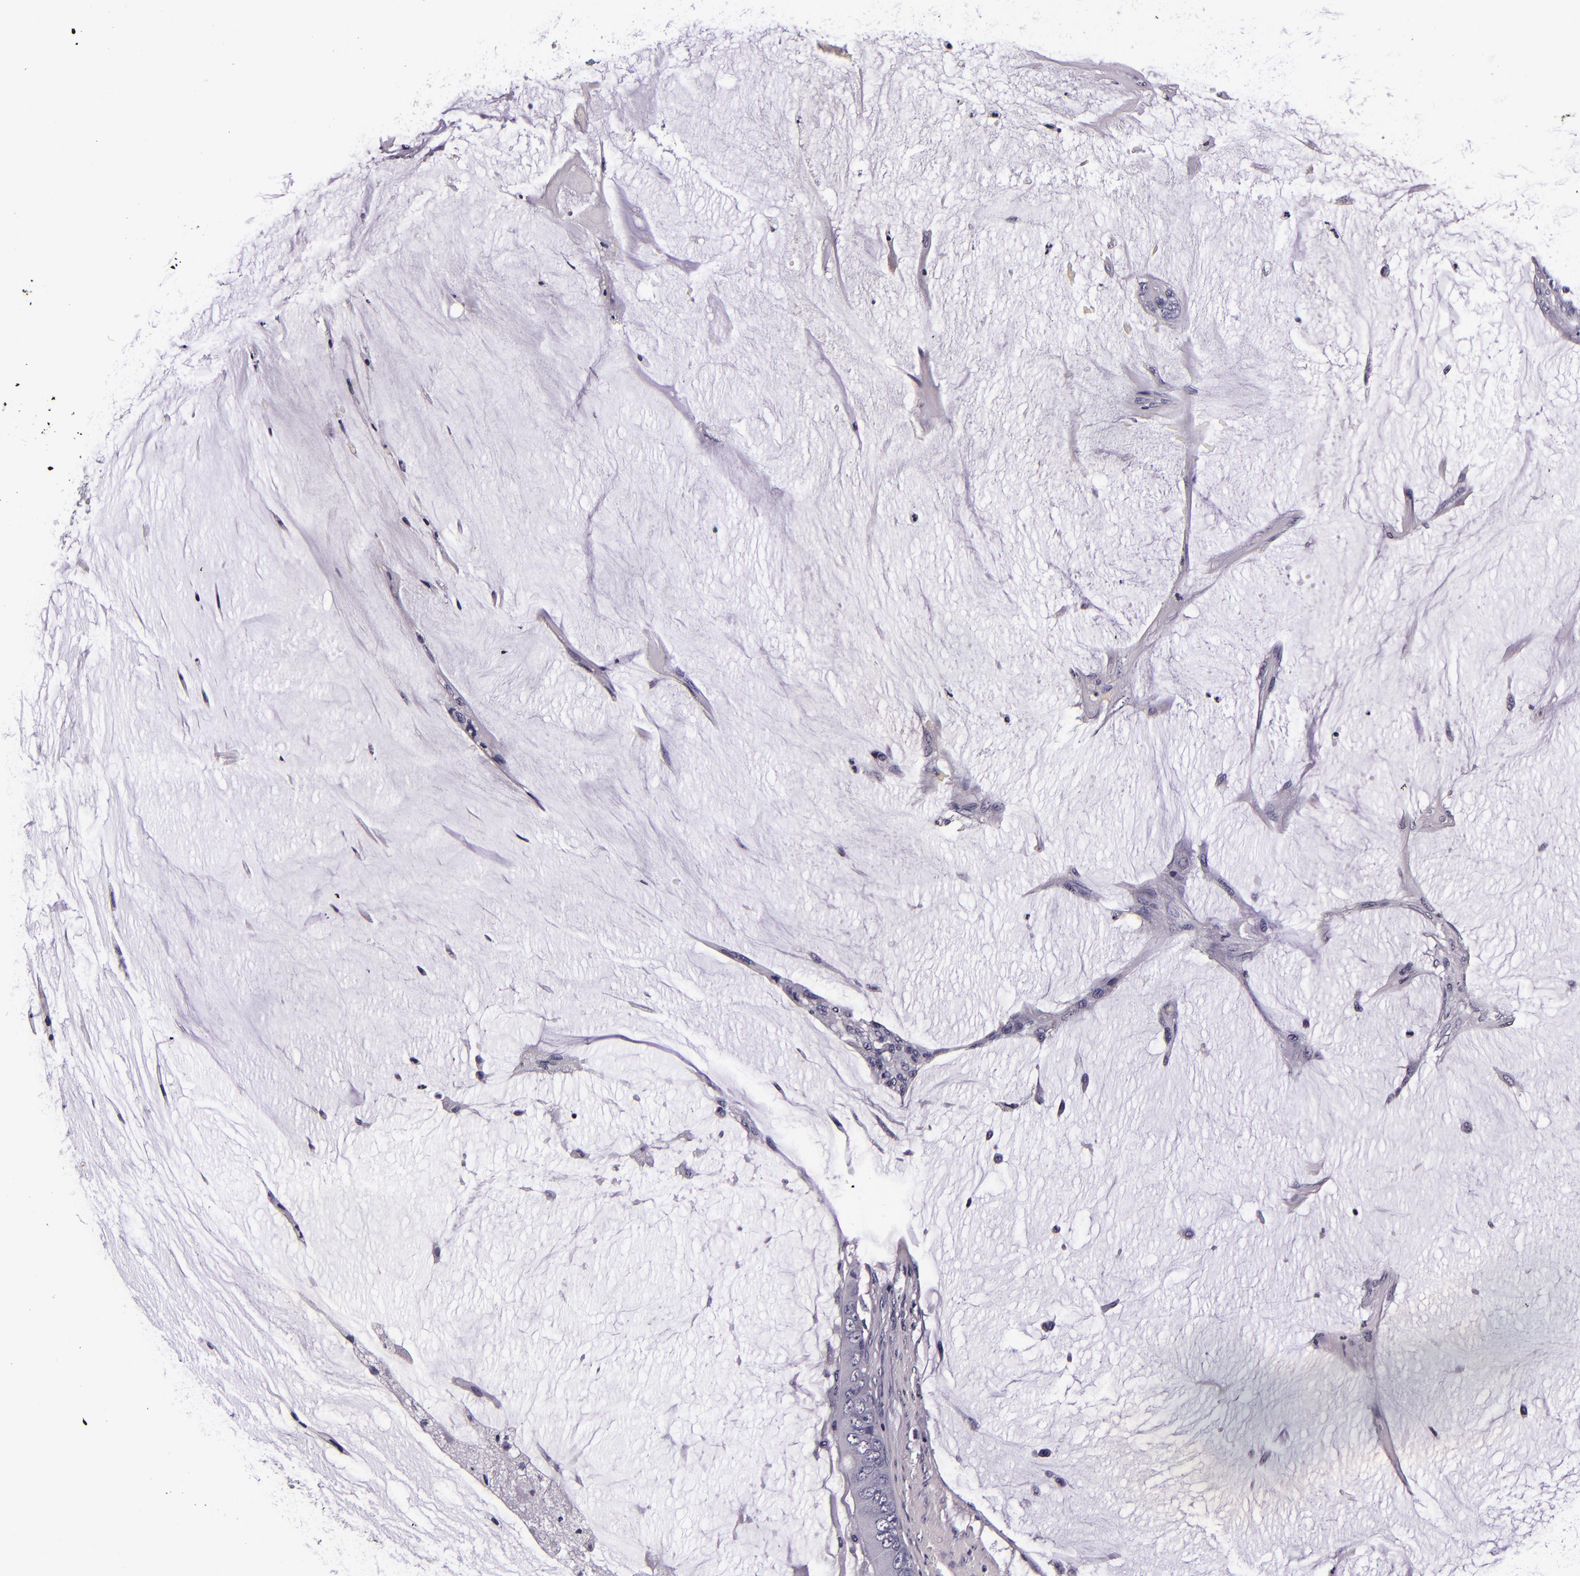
{"staining": {"intensity": "negative", "quantity": "none", "location": "none"}, "tissue": "colorectal cancer", "cell_type": "Tumor cells", "image_type": "cancer", "snomed": [{"axis": "morphology", "description": "Normal tissue, NOS"}, {"axis": "morphology", "description": "Adenocarcinoma, NOS"}, {"axis": "topography", "description": "Rectum"}, {"axis": "topography", "description": "Peripheral nerve tissue"}], "caption": "Immunohistochemistry (IHC) histopathology image of human adenocarcinoma (colorectal) stained for a protein (brown), which exhibits no positivity in tumor cells.", "gene": "FBN1", "patient": {"sex": "female", "age": 77}}